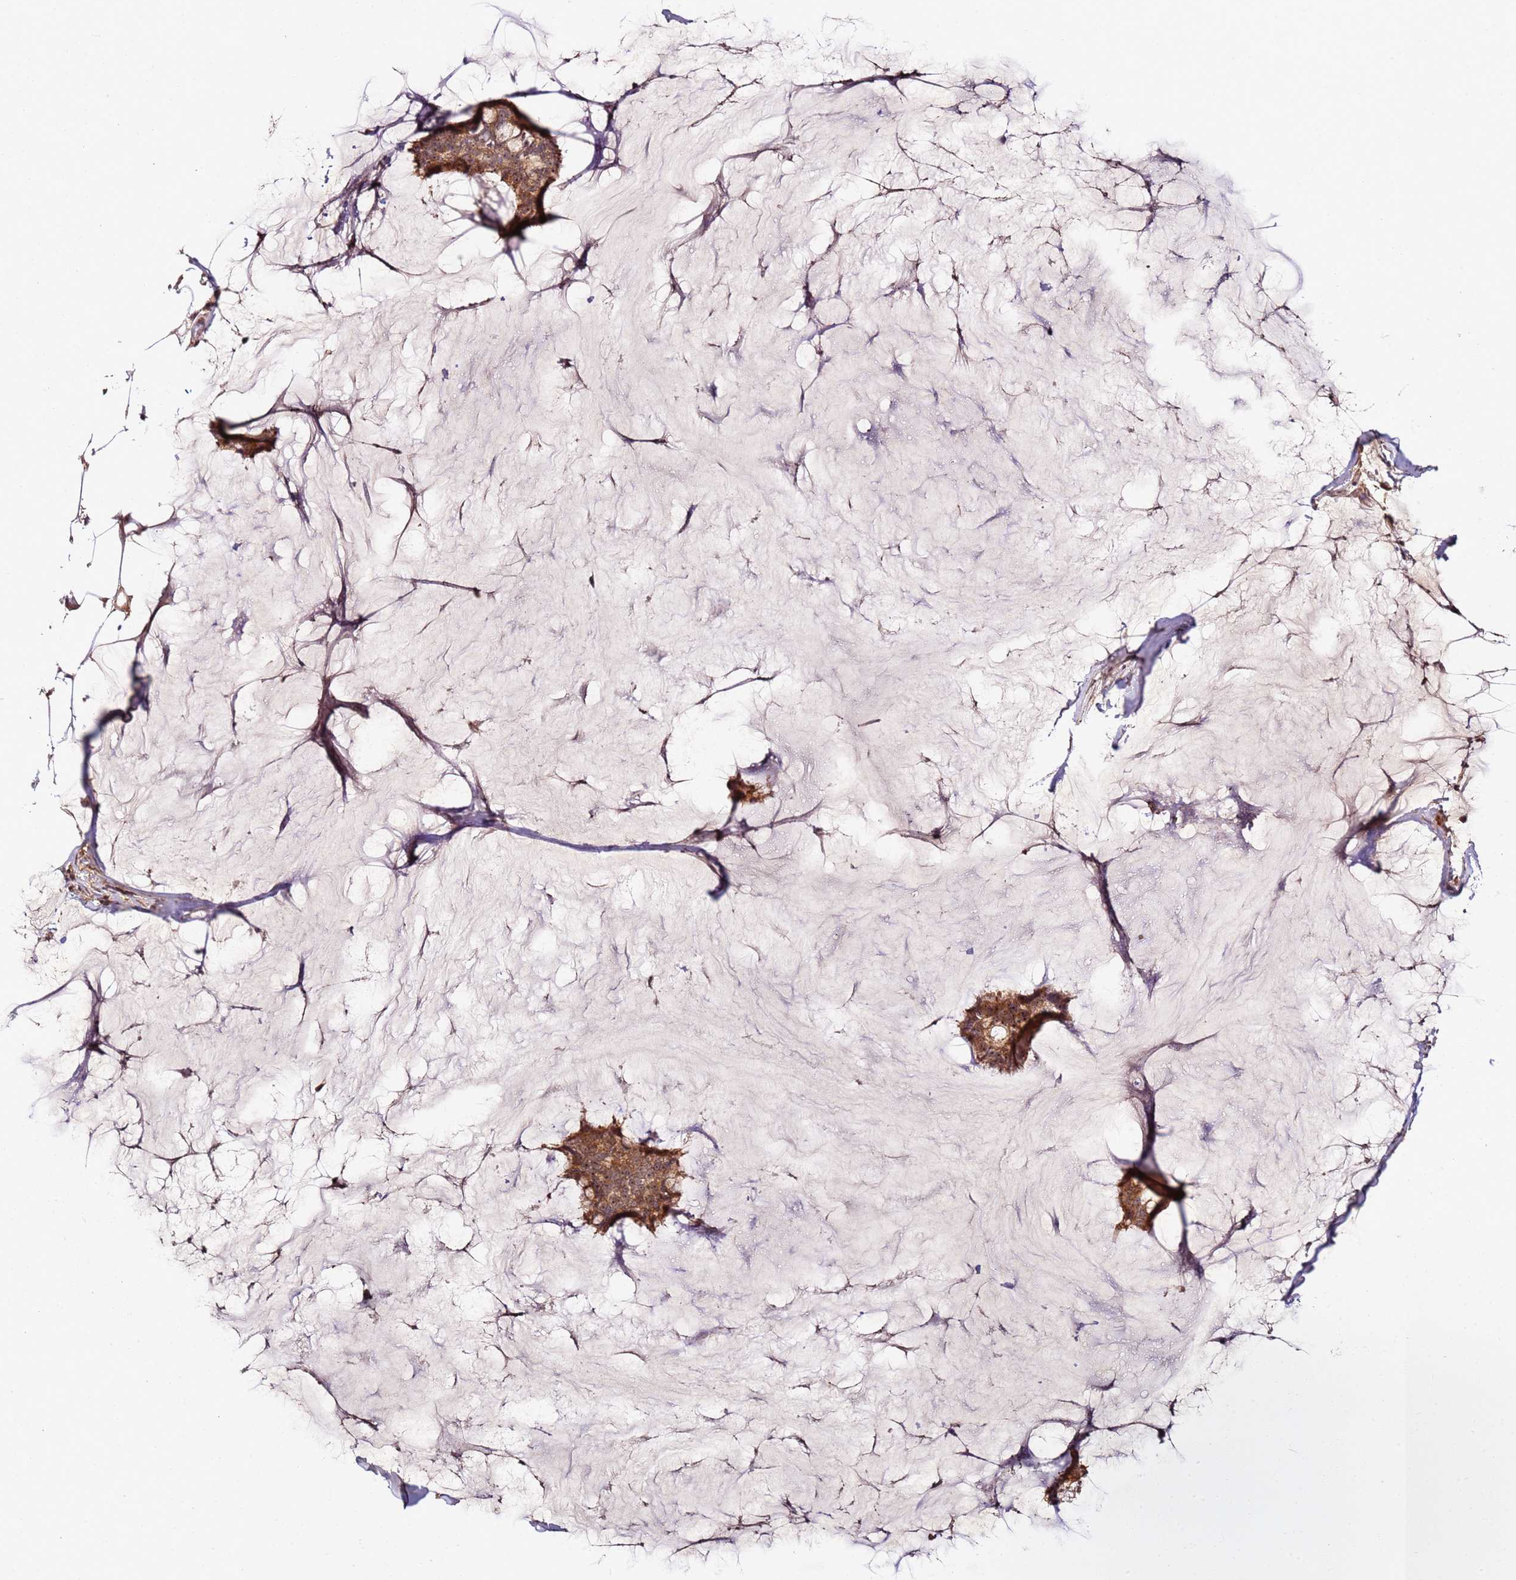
{"staining": {"intensity": "moderate", "quantity": ">75%", "location": "cytoplasmic/membranous,nuclear"}, "tissue": "breast cancer", "cell_type": "Tumor cells", "image_type": "cancer", "snomed": [{"axis": "morphology", "description": "Duct carcinoma"}, {"axis": "topography", "description": "Breast"}], "caption": "Approximately >75% of tumor cells in breast invasive ductal carcinoma show moderate cytoplasmic/membranous and nuclear protein positivity as visualized by brown immunohistochemical staining.", "gene": "DDX27", "patient": {"sex": "female", "age": 93}}